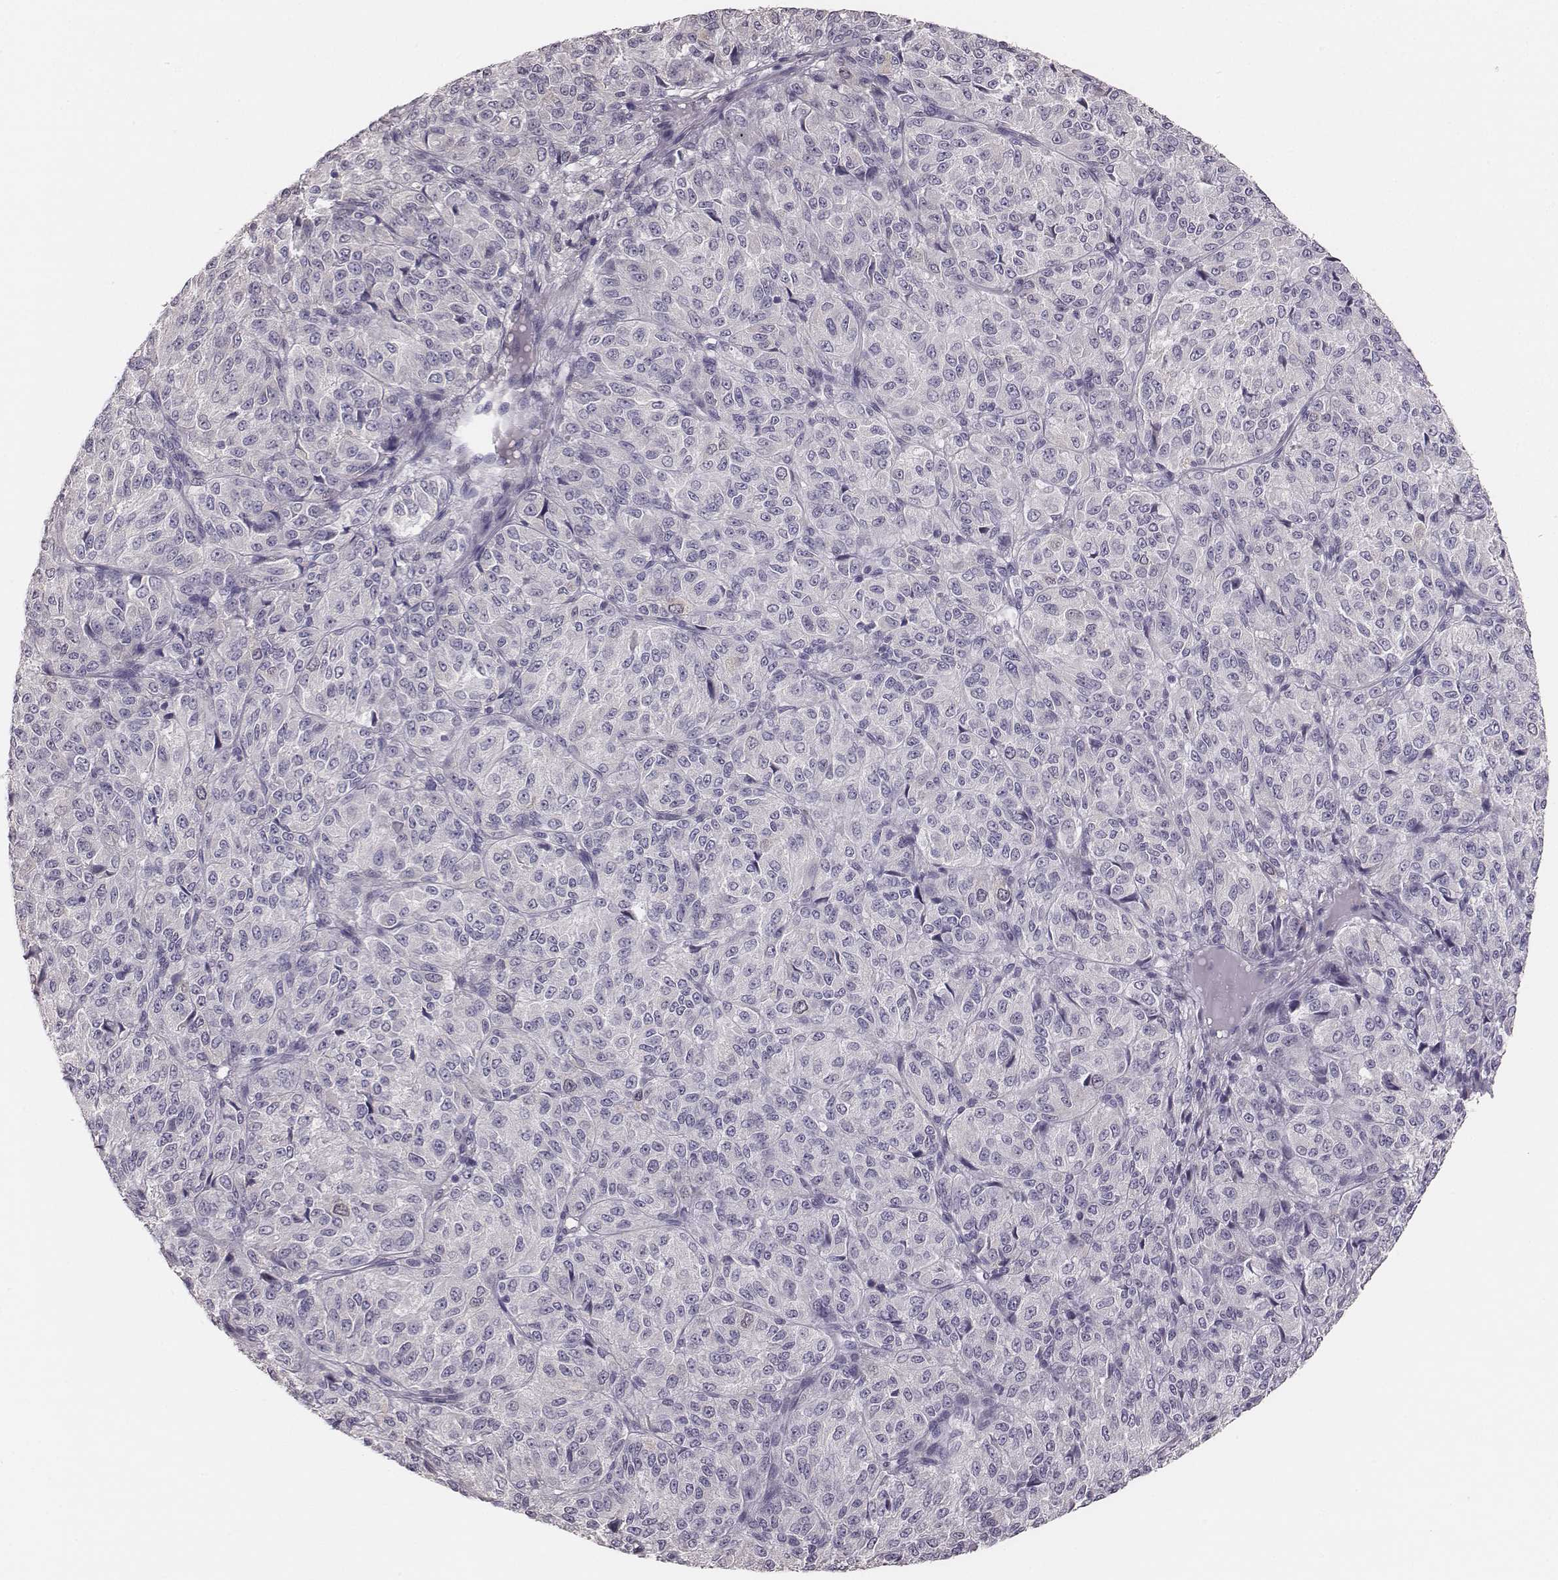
{"staining": {"intensity": "negative", "quantity": "none", "location": "none"}, "tissue": "melanoma", "cell_type": "Tumor cells", "image_type": "cancer", "snomed": [{"axis": "morphology", "description": "Malignant melanoma, Metastatic site"}, {"axis": "topography", "description": "Brain"}], "caption": "A high-resolution image shows immunohistochemistry (IHC) staining of melanoma, which demonstrates no significant expression in tumor cells. (DAB (3,3'-diaminobenzidine) IHC visualized using brightfield microscopy, high magnification).", "gene": "PBK", "patient": {"sex": "female", "age": 56}}